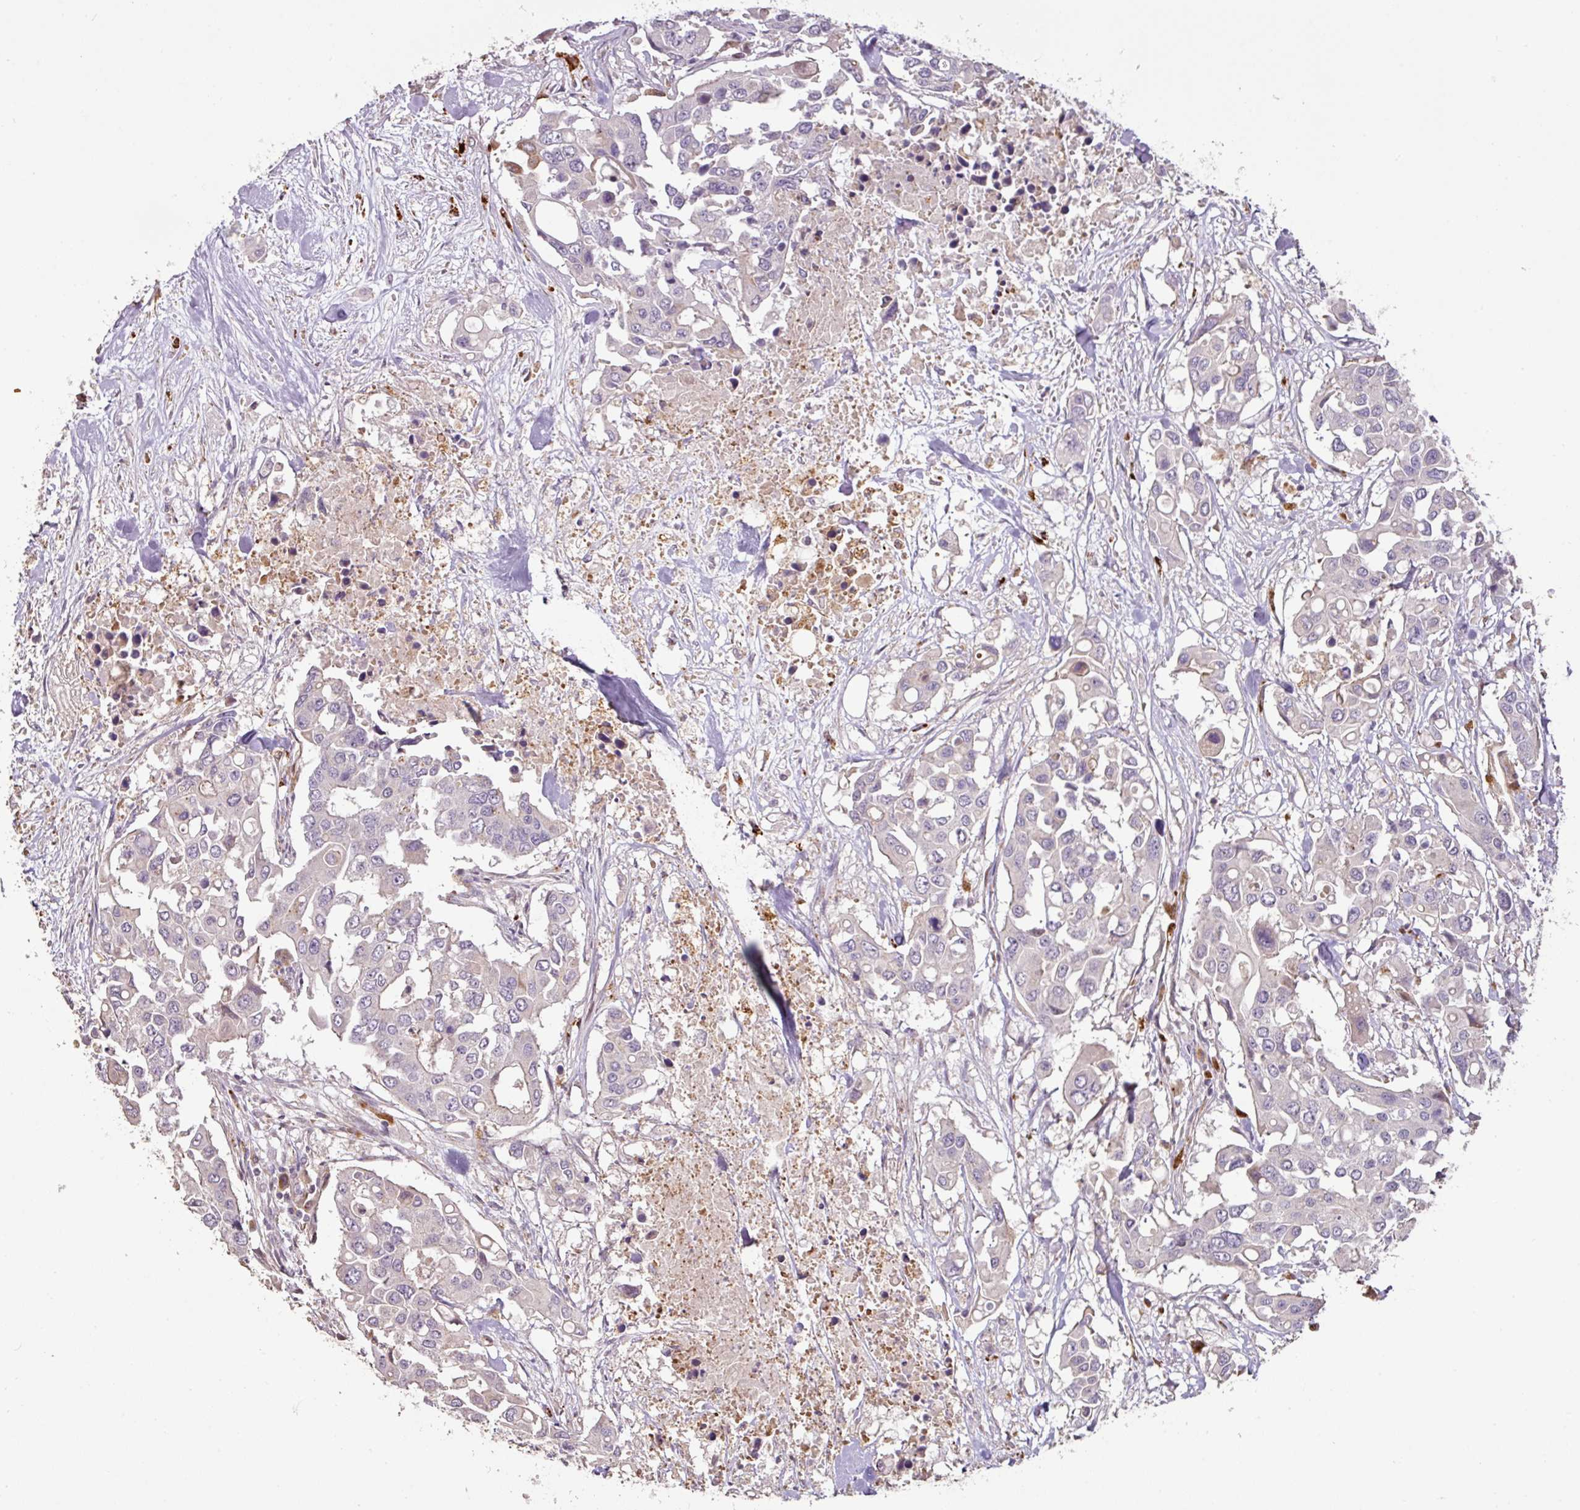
{"staining": {"intensity": "negative", "quantity": "none", "location": "none"}, "tissue": "colorectal cancer", "cell_type": "Tumor cells", "image_type": "cancer", "snomed": [{"axis": "morphology", "description": "Adenocarcinoma, NOS"}, {"axis": "topography", "description": "Colon"}], "caption": "IHC photomicrograph of human colorectal cancer stained for a protein (brown), which reveals no expression in tumor cells.", "gene": "CXCR5", "patient": {"sex": "male", "age": 77}}